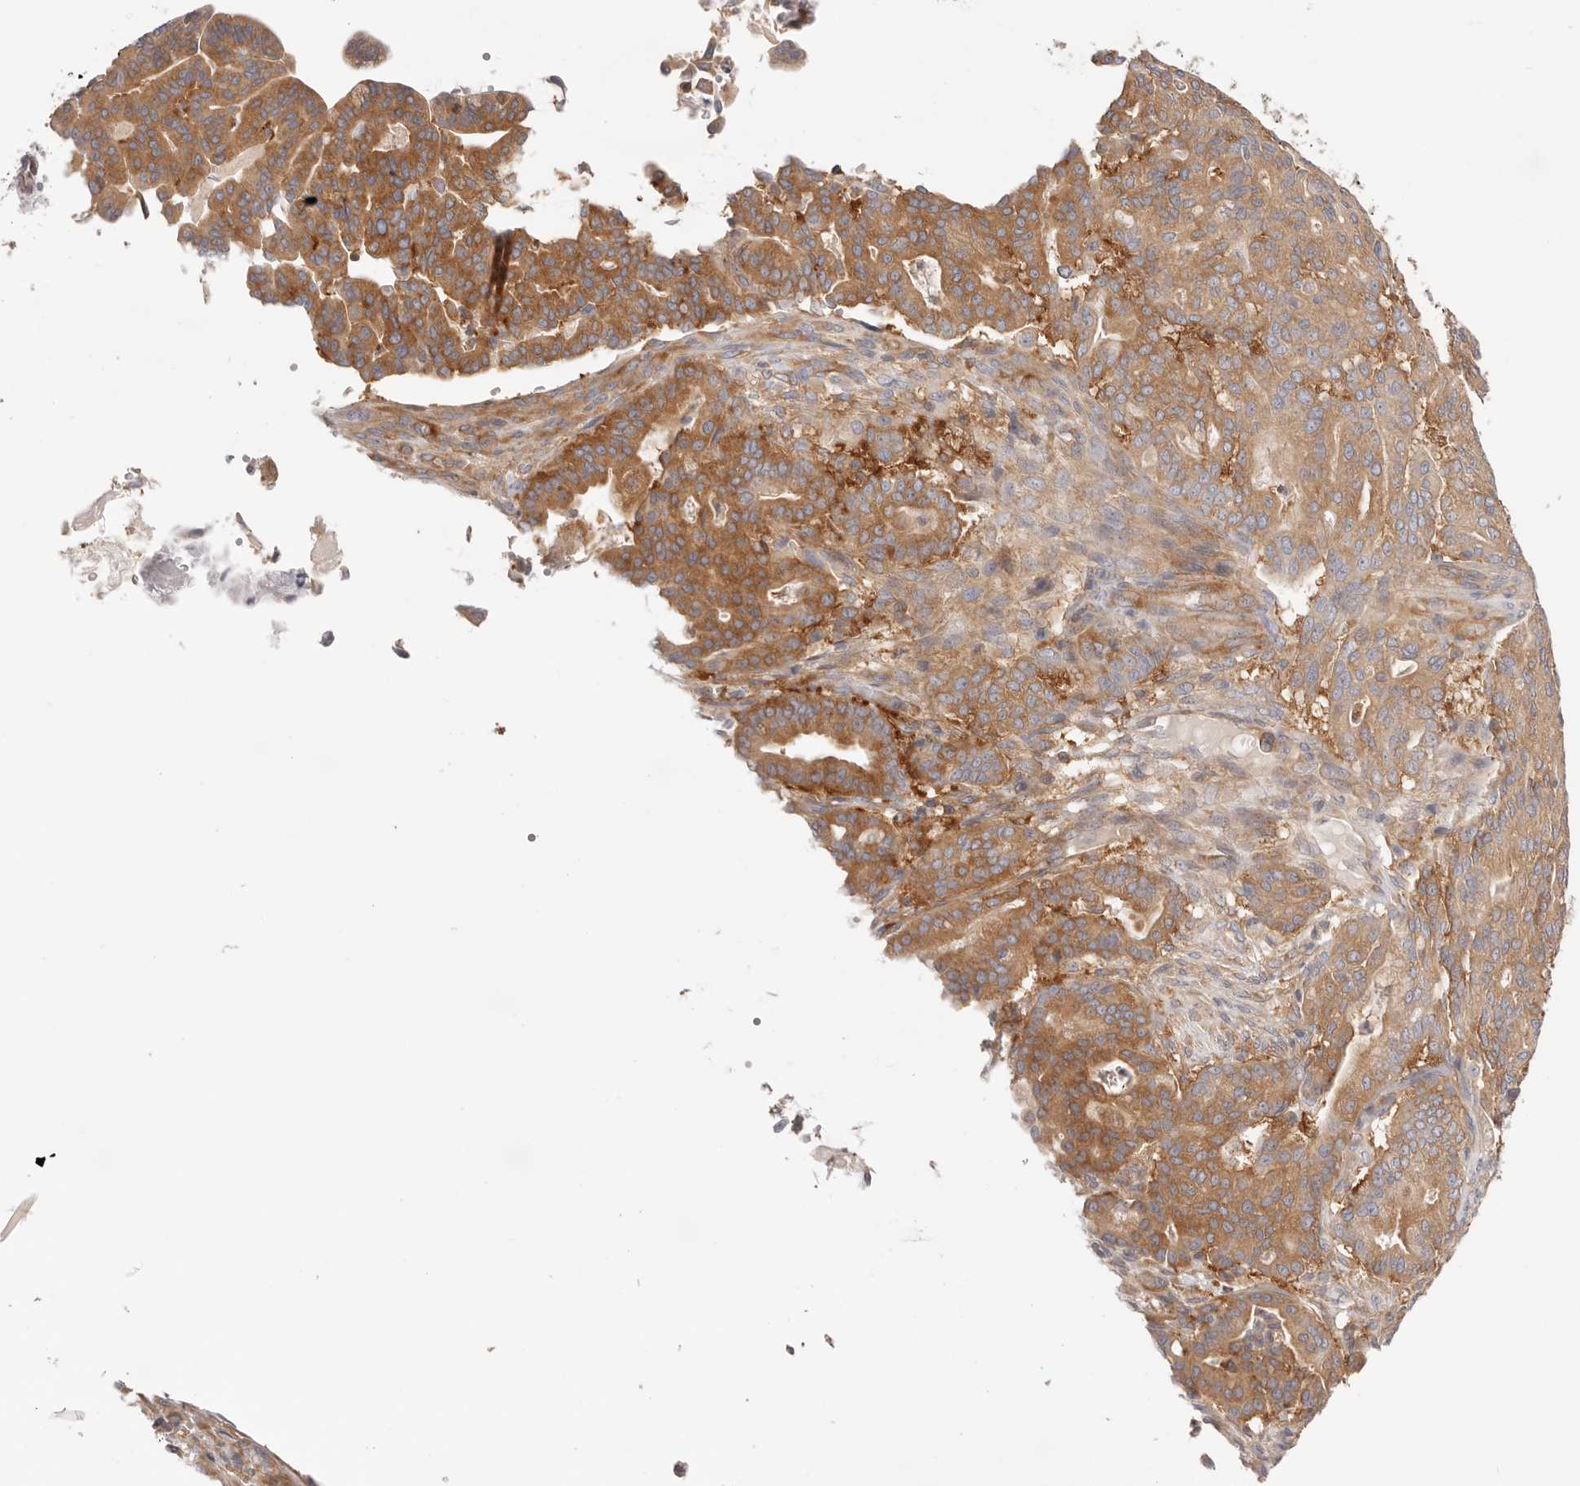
{"staining": {"intensity": "strong", "quantity": "25%-75%", "location": "cytoplasmic/membranous"}, "tissue": "pancreatic cancer", "cell_type": "Tumor cells", "image_type": "cancer", "snomed": [{"axis": "morphology", "description": "Adenocarcinoma, NOS"}, {"axis": "topography", "description": "Pancreas"}], "caption": "Immunohistochemistry image of neoplastic tissue: pancreatic adenocarcinoma stained using IHC exhibits high levels of strong protein expression localized specifically in the cytoplasmic/membranous of tumor cells, appearing as a cytoplasmic/membranous brown color.", "gene": "KCMF1", "patient": {"sex": "male", "age": 63}}